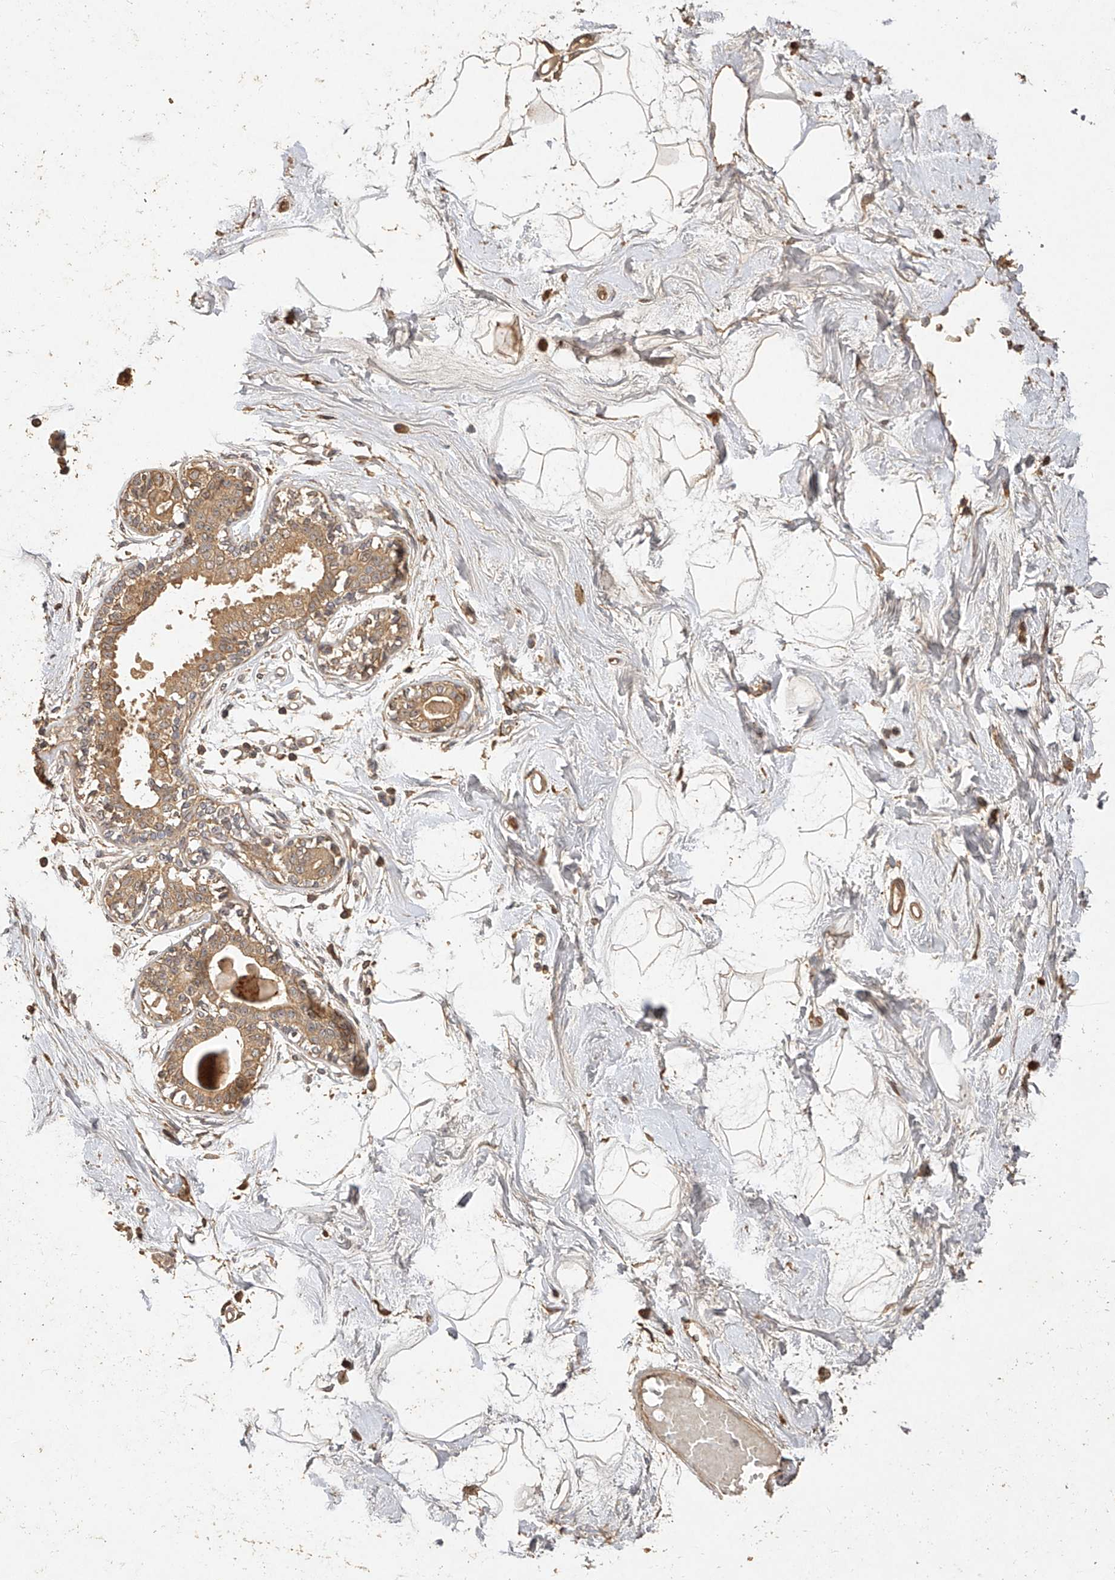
{"staining": {"intensity": "negative", "quantity": "none", "location": "none"}, "tissue": "breast", "cell_type": "Adipocytes", "image_type": "normal", "snomed": [{"axis": "morphology", "description": "Normal tissue, NOS"}, {"axis": "topography", "description": "Breast"}], "caption": "This image is of normal breast stained with immunohistochemistry (IHC) to label a protein in brown with the nuclei are counter-stained blue. There is no positivity in adipocytes.", "gene": "NSMAF", "patient": {"sex": "female", "age": 45}}